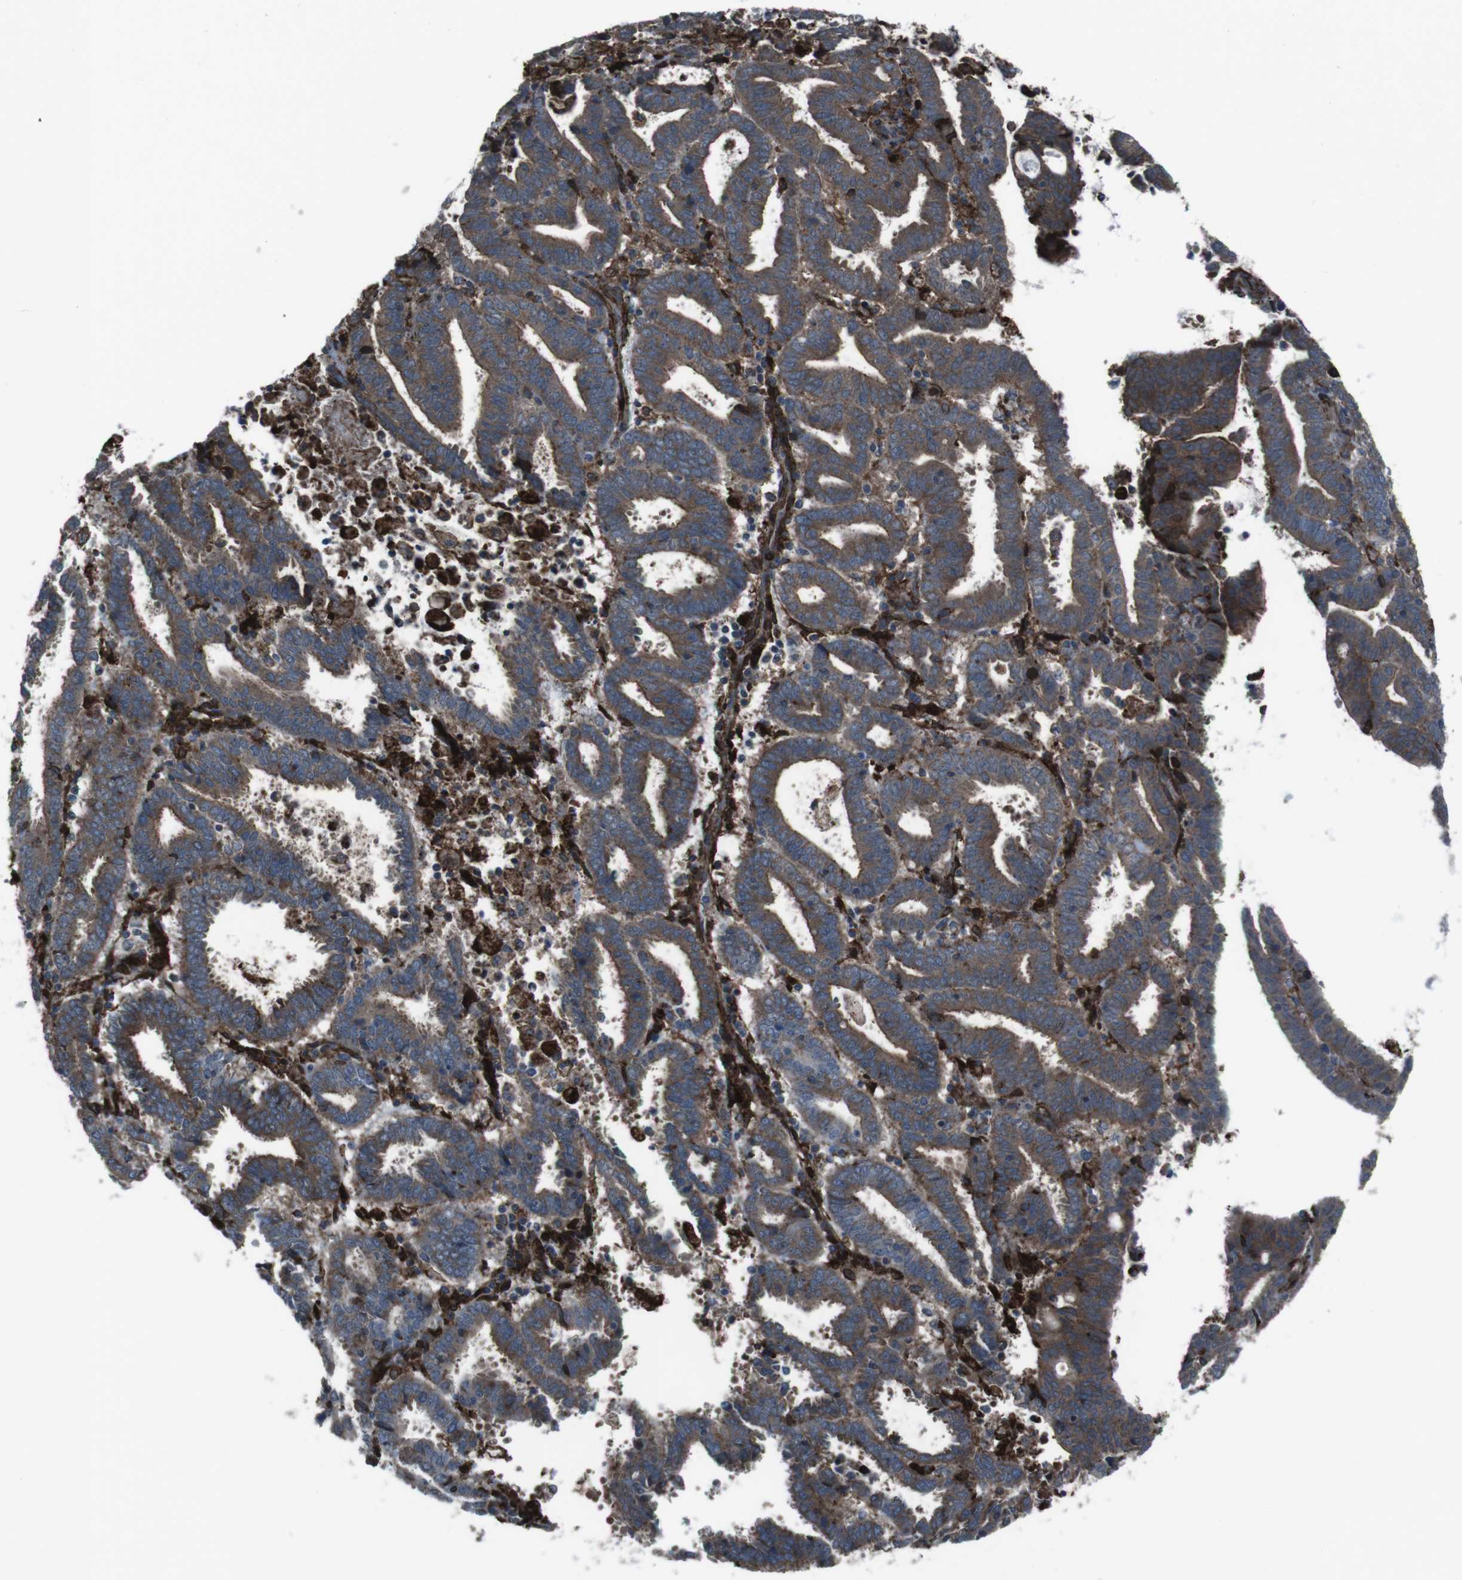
{"staining": {"intensity": "moderate", "quantity": ">75%", "location": "cytoplasmic/membranous"}, "tissue": "endometrial cancer", "cell_type": "Tumor cells", "image_type": "cancer", "snomed": [{"axis": "morphology", "description": "Adenocarcinoma, NOS"}, {"axis": "topography", "description": "Uterus"}], "caption": "Tumor cells reveal moderate cytoplasmic/membranous expression in approximately >75% of cells in endometrial cancer (adenocarcinoma). The staining was performed using DAB (3,3'-diaminobenzidine), with brown indicating positive protein expression. Nuclei are stained blue with hematoxylin.", "gene": "GDF10", "patient": {"sex": "female", "age": 83}}